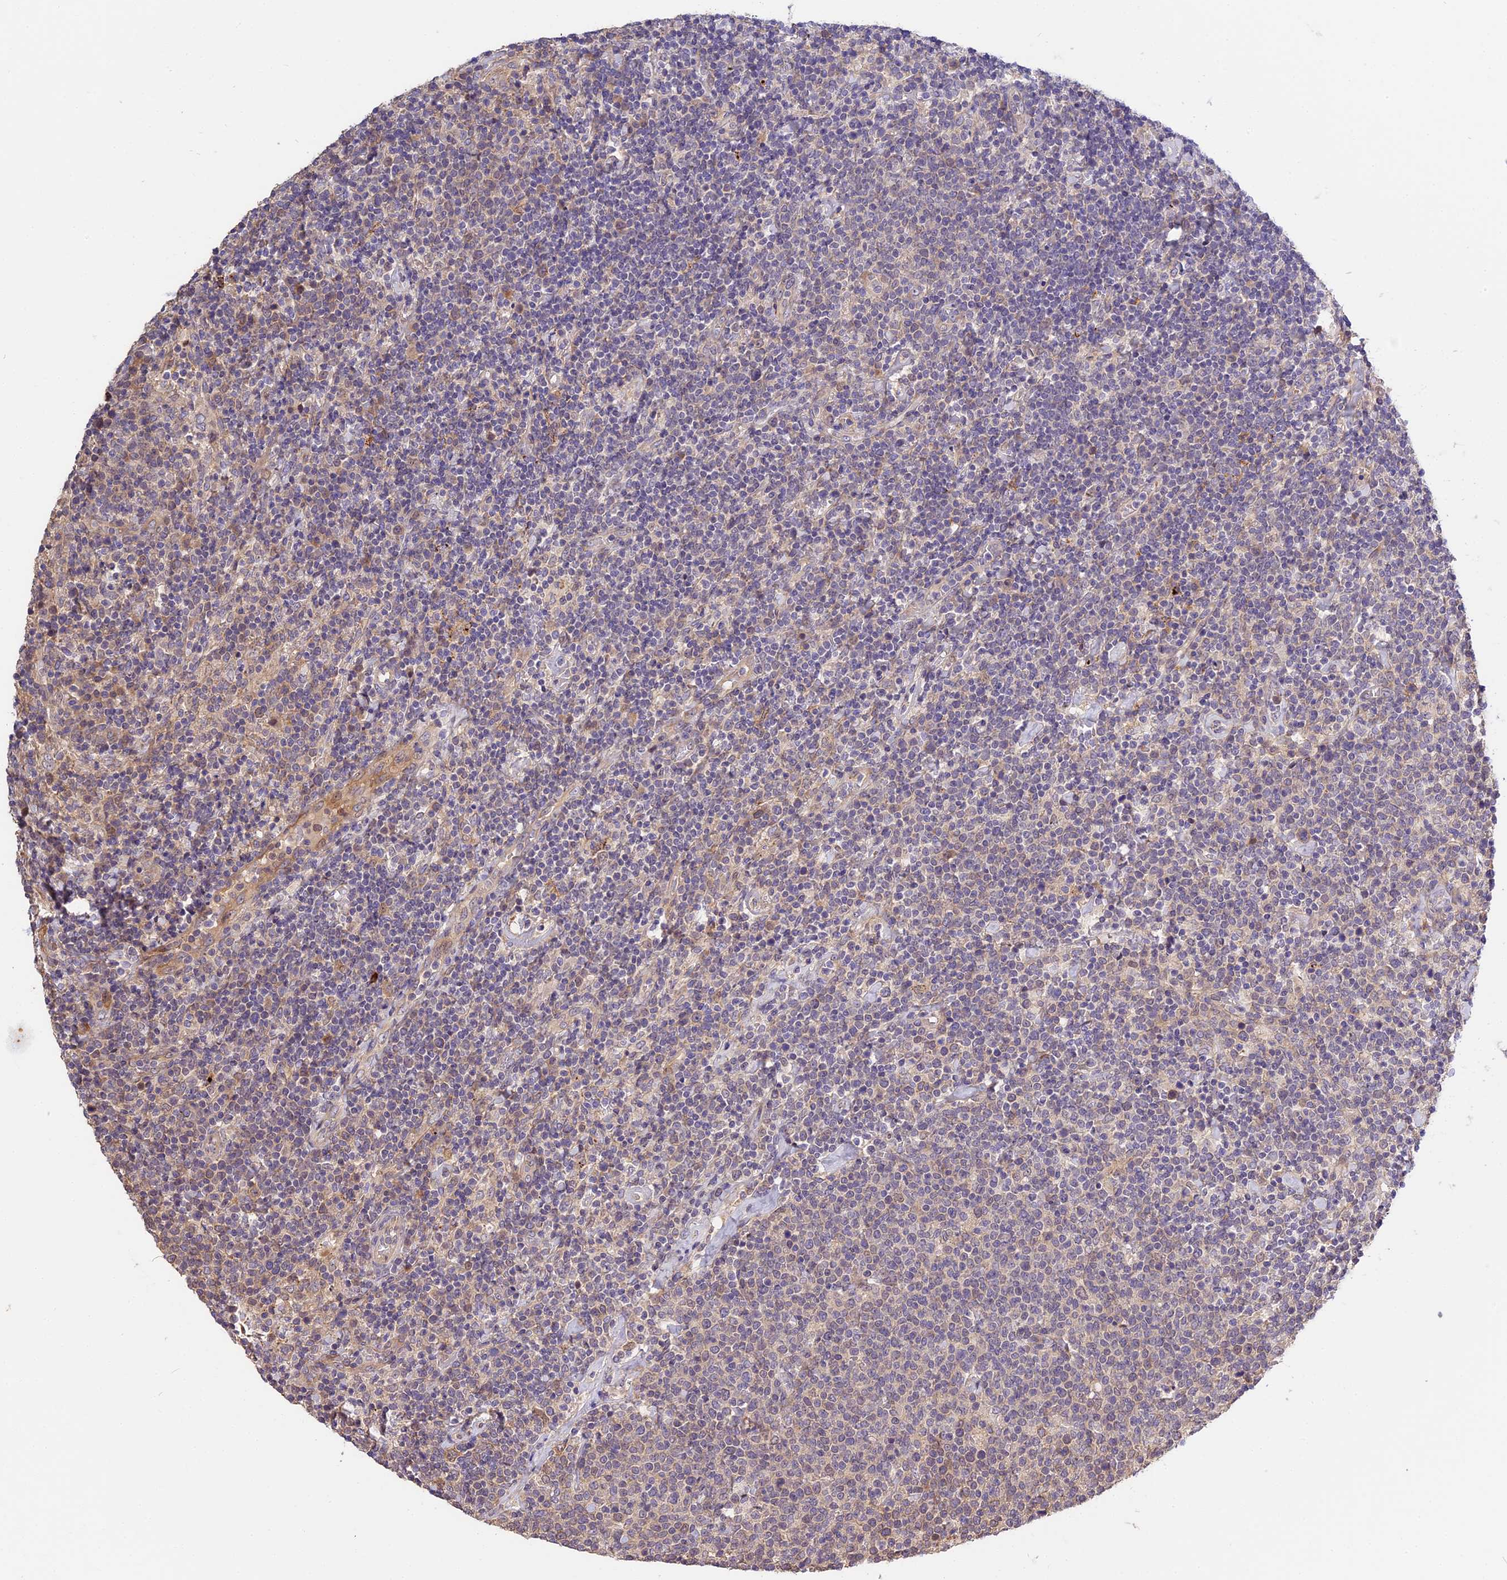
{"staining": {"intensity": "weak", "quantity": "<25%", "location": "cytoplasmic/membranous"}, "tissue": "lymphoma", "cell_type": "Tumor cells", "image_type": "cancer", "snomed": [{"axis": "morphology", "description": "Malignant lymphoma, non-Hodgkin's type, High grade"}, {"axis": "topography", "description": "Lymph node"}], "caption": "Protein analysis of lymphoma shows no significant staining in tumor cells.", "gene": "BSCL2", "patient": {"sex": "male", "age": 61}}